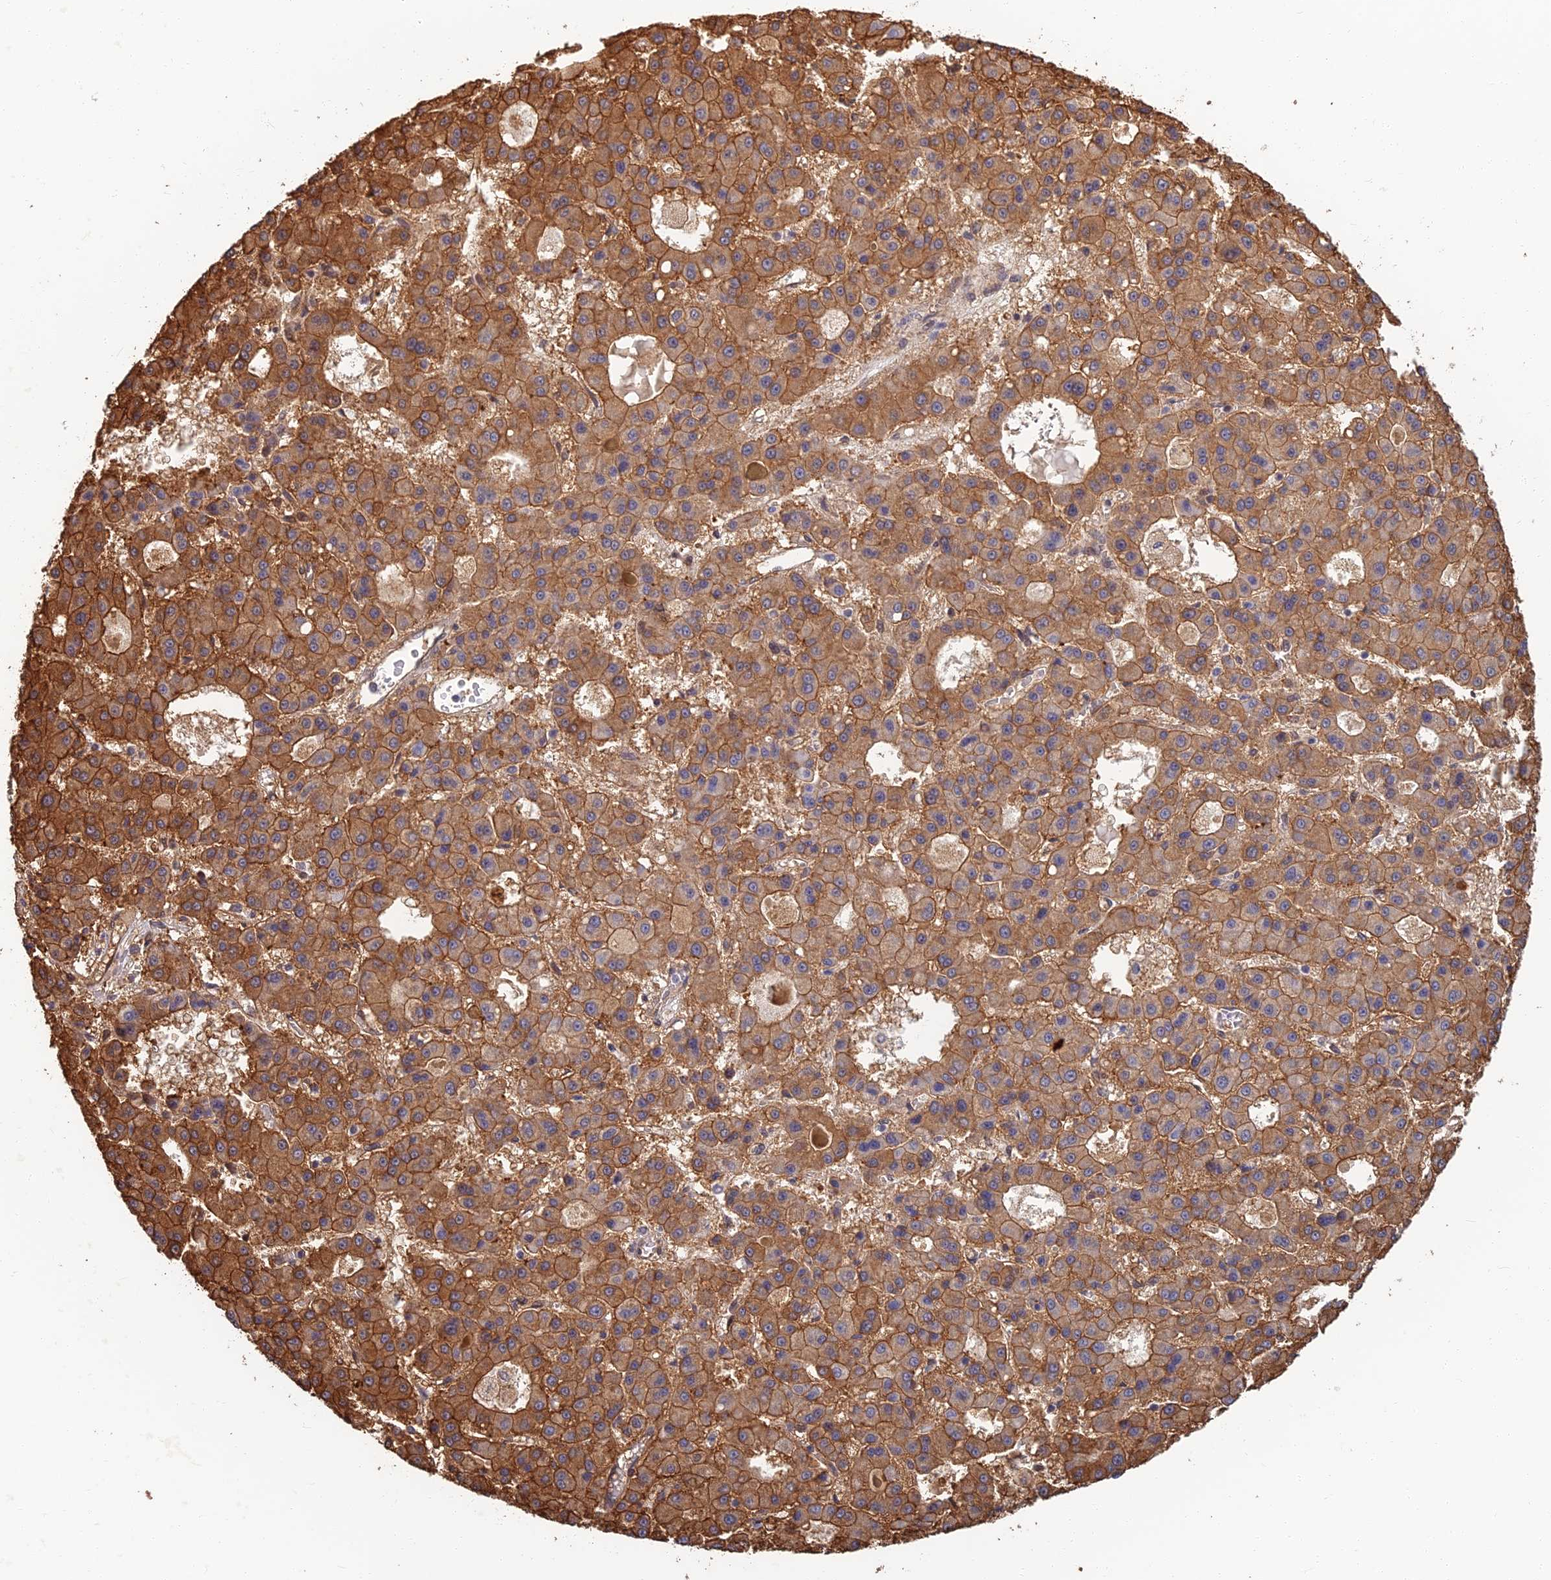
{"staining": {"intensity": "strong", "quantity": ">75%", "location": "cytoplasmic/membranous"}, "tissue": "liver cancer", "cell_type": "Tumor cells", "image_type": "cancer", "snomed": [{"axis": "morphology", "description": "Carcinoma, Hepatocellular, NOS"}, {"axis": "topography", "description": "Liver"}], "caption": "Liver hepatocellular carcinoma was stained to show a protein in brown. There is high levels of strong cytoplasmic/membranous positivity in approximately >75% of tumor cells.", "gene": "LRRN3", "patient": {"sex": "male", "age": 70}}